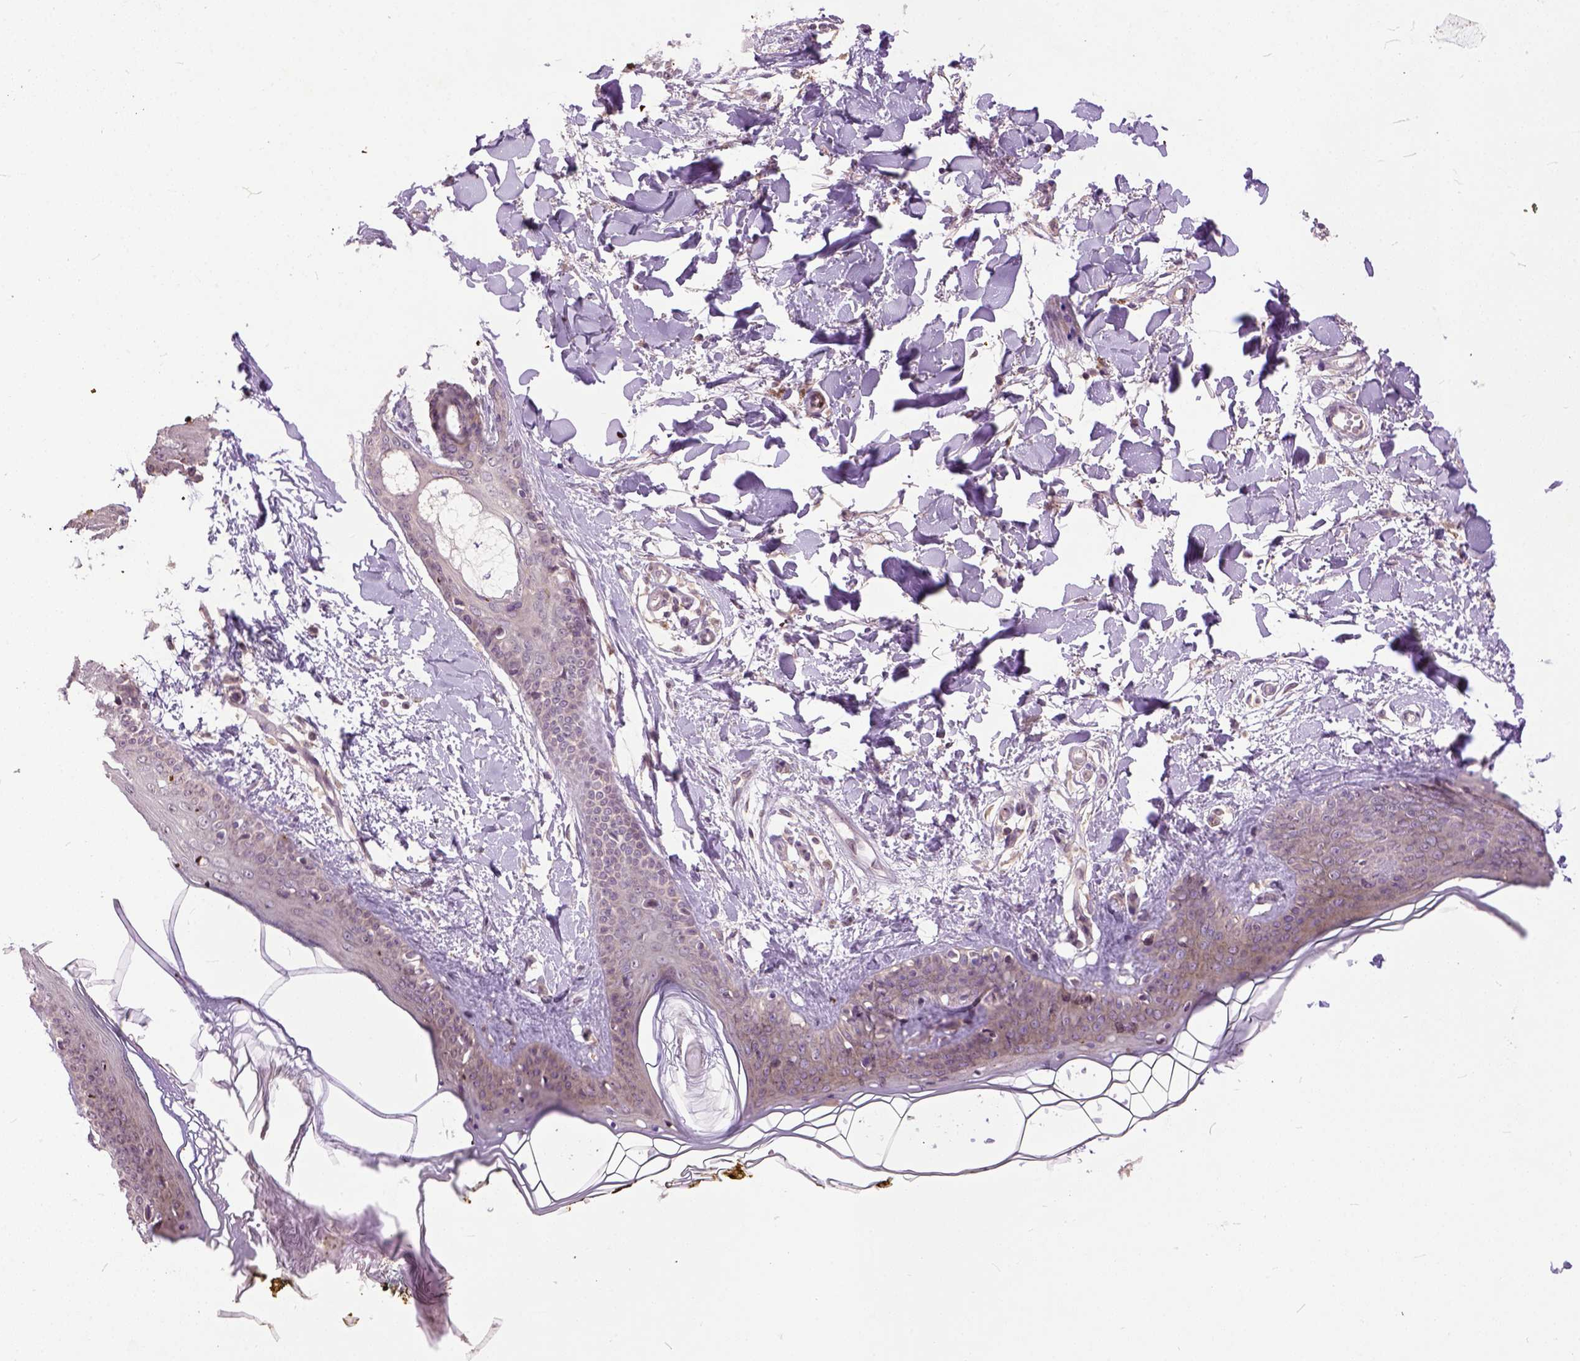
{"staining": {"intensity": "negative", "quantity": "none", "location": "none"}, "tissue": "skin", "cell_type": "Fibroblasts", "image_type": "normal", "snomed": [{"axis": "morphology", "description": "Normal tissue, NOS"}, {"axis": "topography", "description": "Skin"}], "caption": "Protein analysis of unremarkable skin displays no significant expression in fibroblasts. (Stains: DAB immunohistochemistry (IHC) with hematoxylin counter stain, Microscopy: brightfield microscopy at high magnification).", "gene": "CPNE1", "patient": {"sex": "female", "age": 34}}